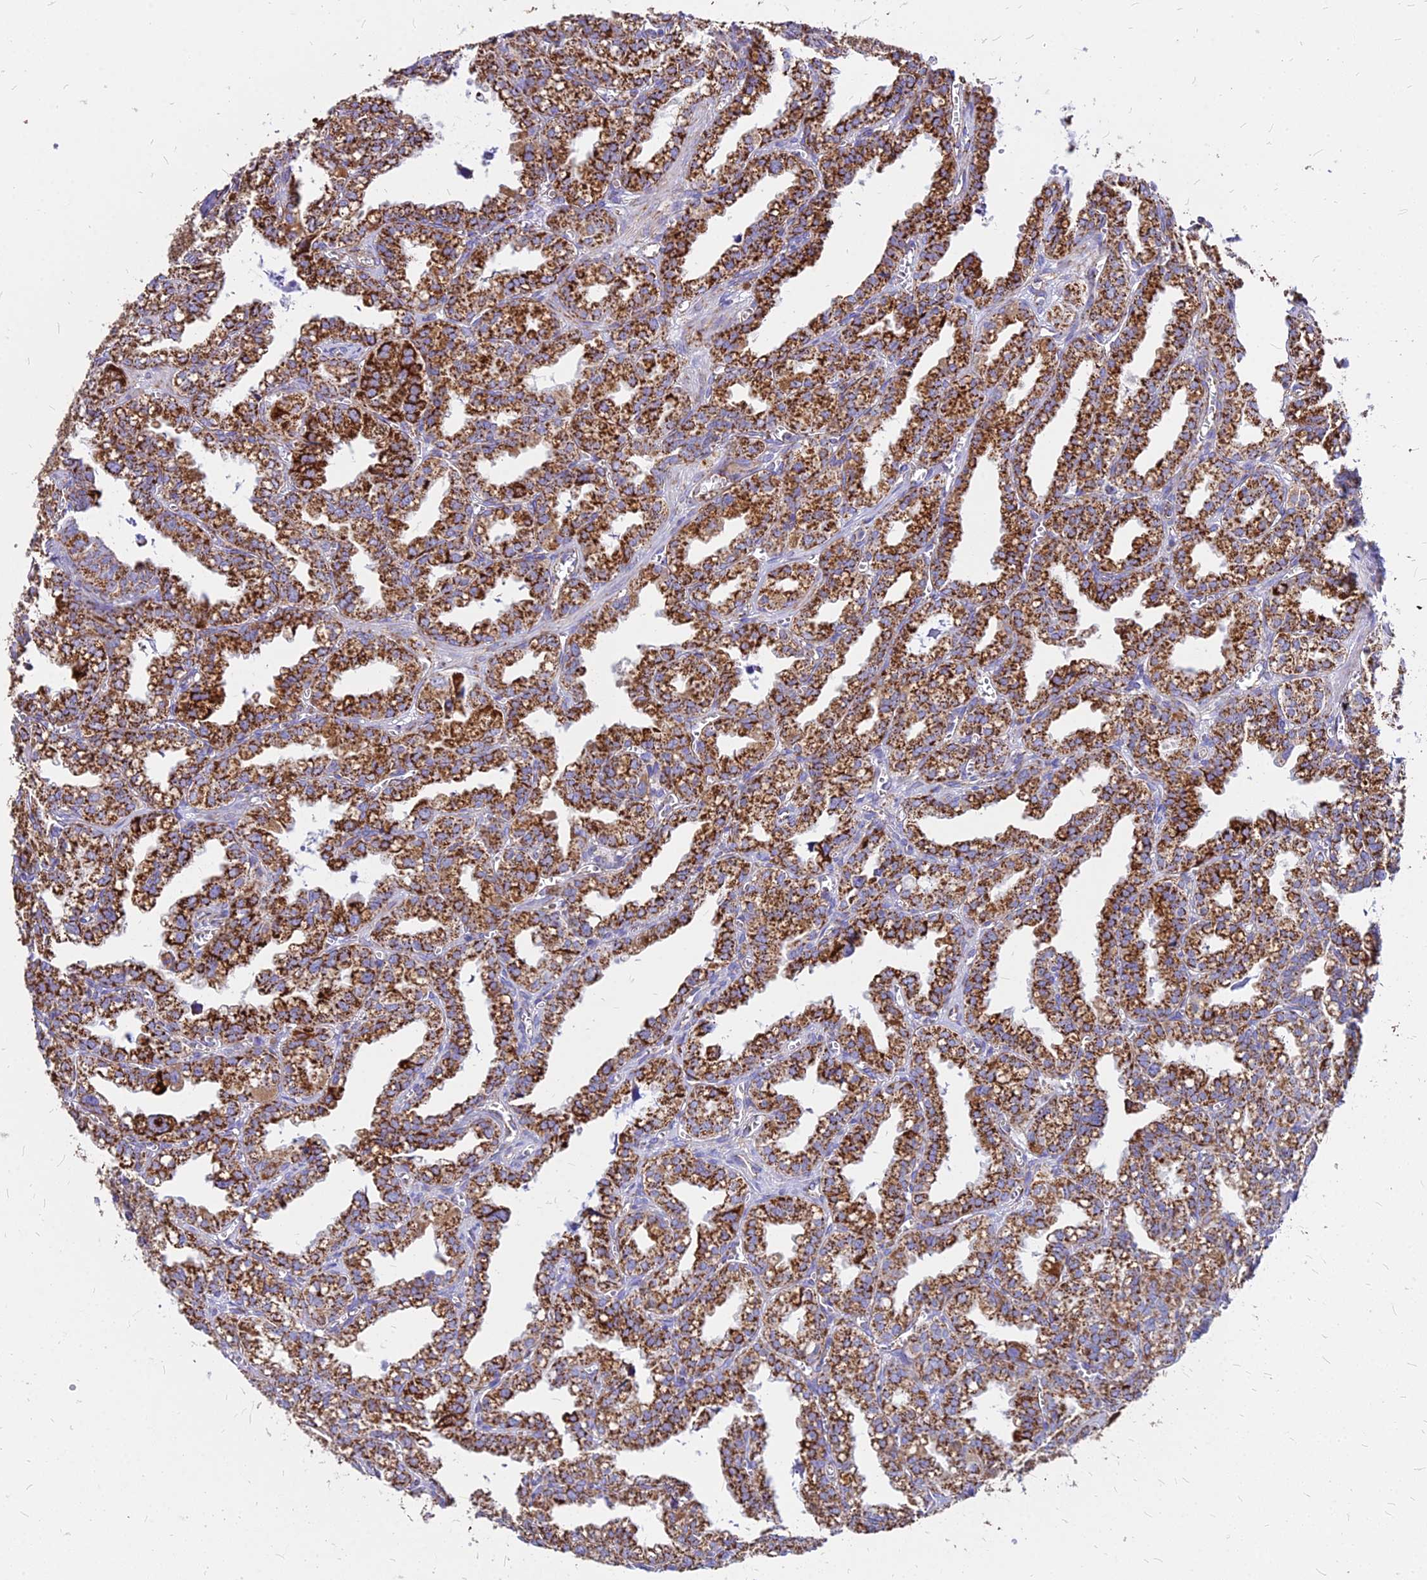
{"staining": {"intensity": "strong", "quantity": ">75%", "location": "cytoplasmic/membranous"}, "tissue": "seminal vesicle", "cell_type": "Glandular cells", "image_type": "normal", "snomed": [{"axis": "morphology", "description": "Normal tissue, NOS"}, {"axis": "topography", "description": "Prostate"}, {"axis": "topography", "description": "Seminal veicle"}], "caption": "A high amount of strong cytoplasmic/membranous staining is seen in about >75% of glandular cells in benign seminal vesicle. (Brightfield microscopy of DAB IHC at high magnification).", "gene": "DLD", "patient": {"sex": "male", "age": 51}}